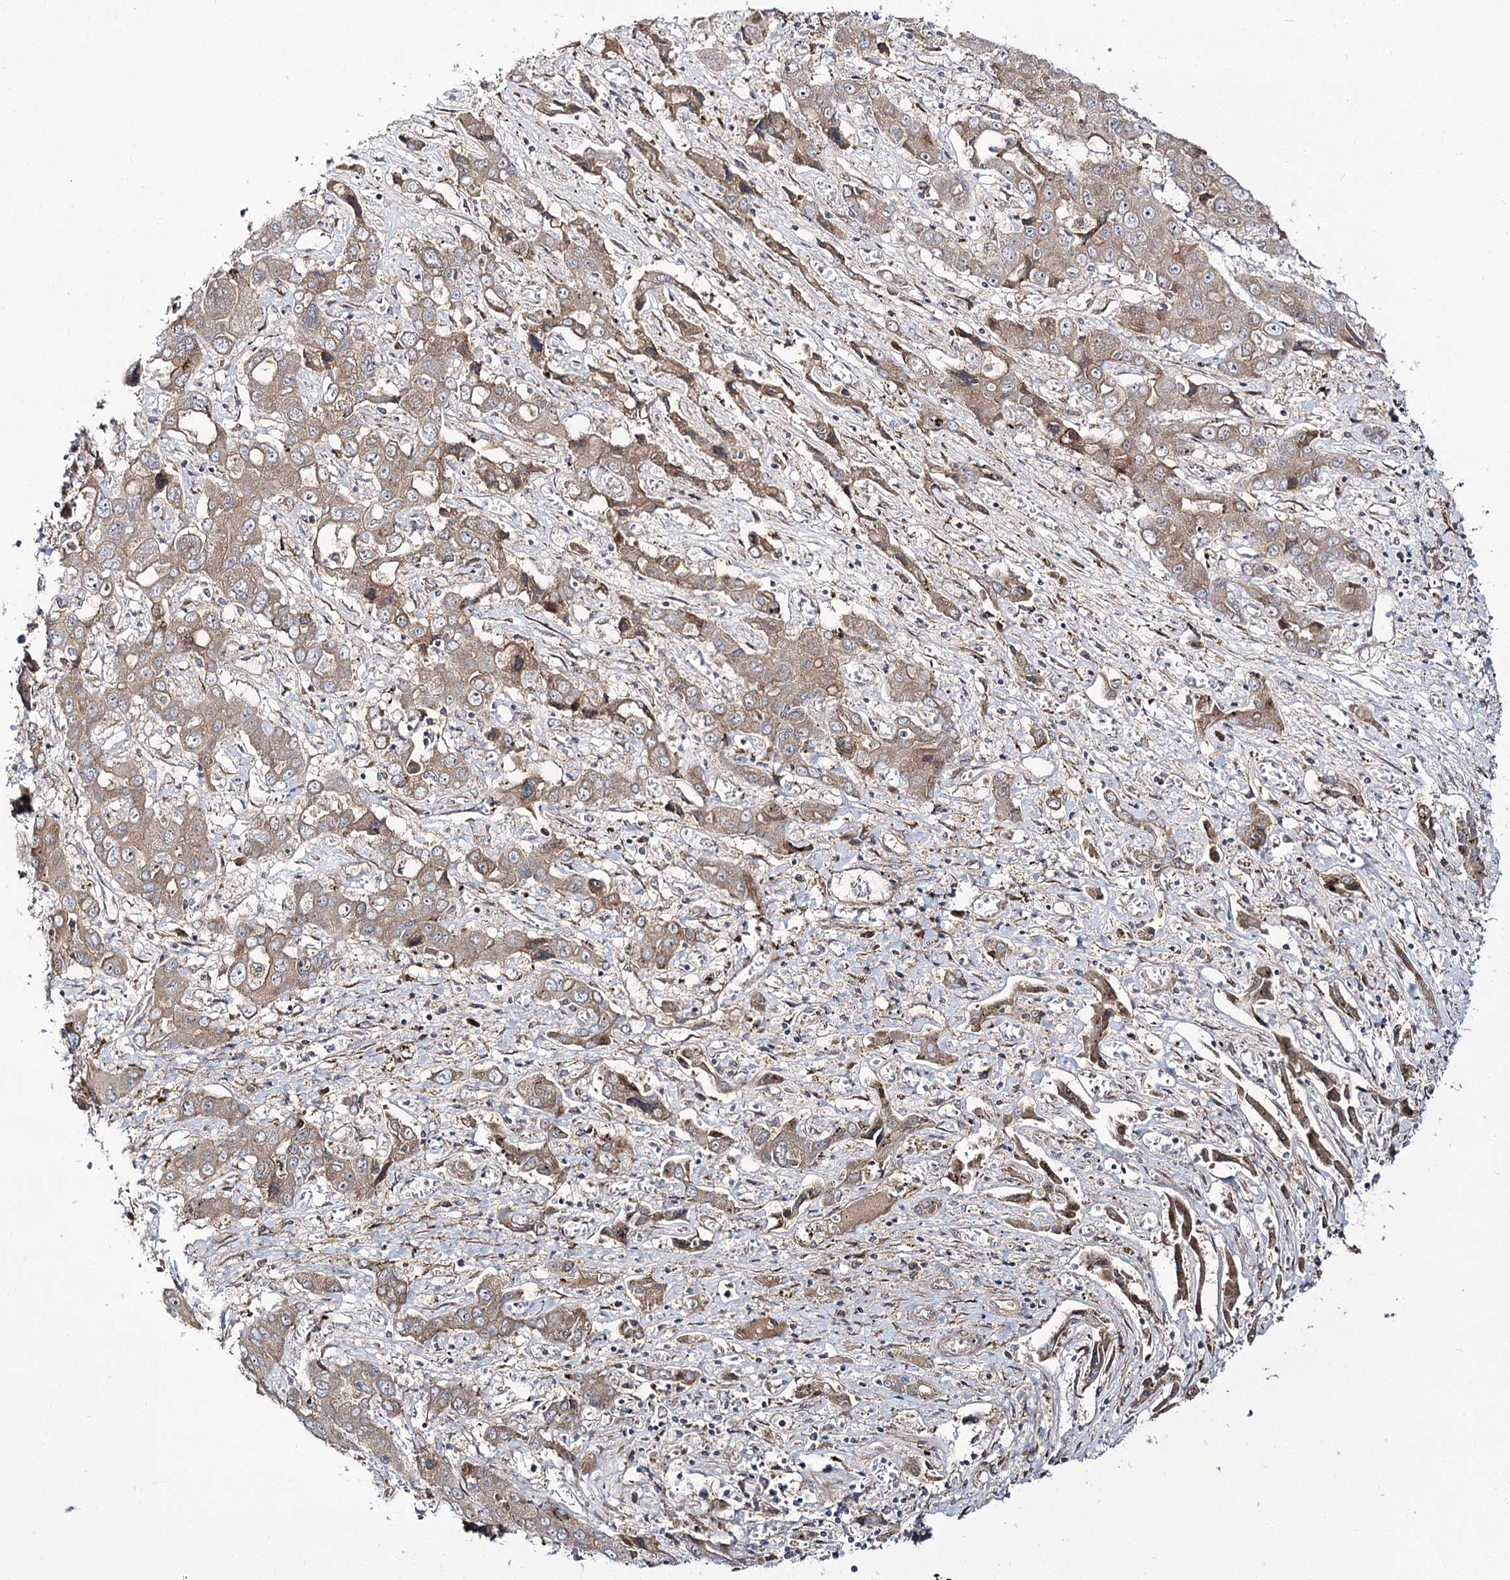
{"staining": {"intensity": "moderate", "quantity": ">75%", "location": "cytoplasmic/membranous"}, "tissue": "liver cancer", "cell_type": "Tumor cells", "image_type": "cancer", "snomed": [{"axis": "morphology", "description": "Cholangiocarcinoma"}, {"axis": "topography", "description": "Liver"}], "caption": "Liver cancer tissue reveals moderate cytoplasmic/membranous expression in approximately >75% of tumor cells, visualized by immunohistochemistry.", "gene": "C11orf80", "patient": {"sex": "male", "age": 67}}